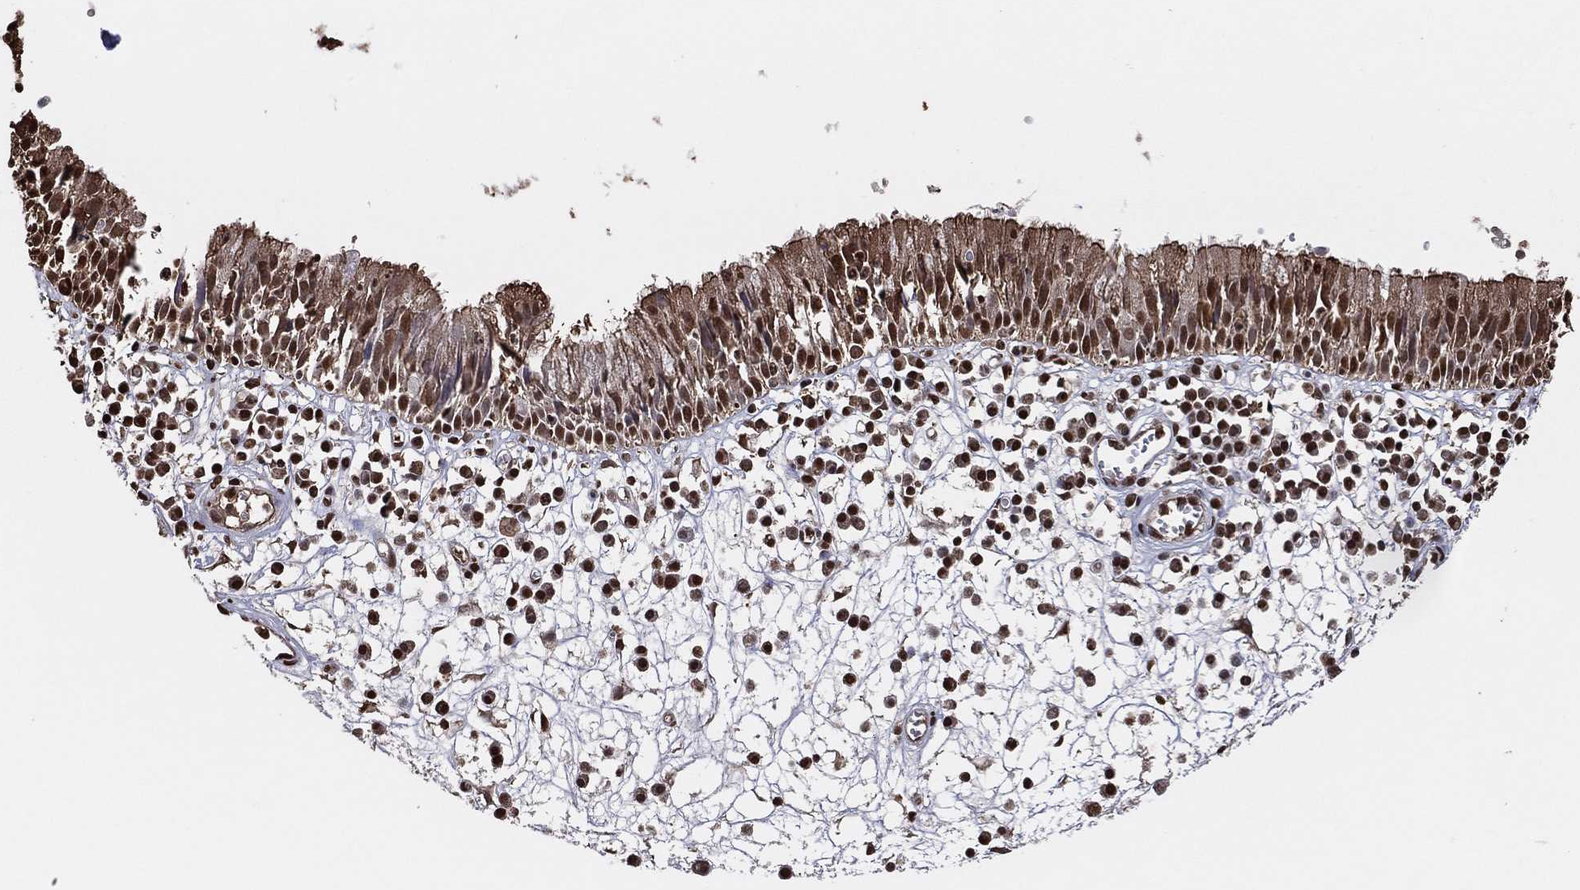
{"staining": {"intensity": "strong", "quantity": ">75%", "location": "cytoplasmic/membranous,nuclear"}, "tissue": "nasopharynx", "cell_type": "Respiratory epithelial cells", "image_type": "normal", "snomed": [{"axis": "morphology", "description": "Normal tissue, NOS"}, {"axis": "topography", "description": "Nasopharynx"}], "caption": "Immunohistochemistry of normal human nasopharynx reveals high levels of strong cytoplasmic/membranous,nuclear expression in approximately >75% of respiratory epithelial cells. (Brightfield microscopy of DAB IHC at high magnification).", "gene": "GAPDH", "patient": {"sex": "female", "age": 77}}